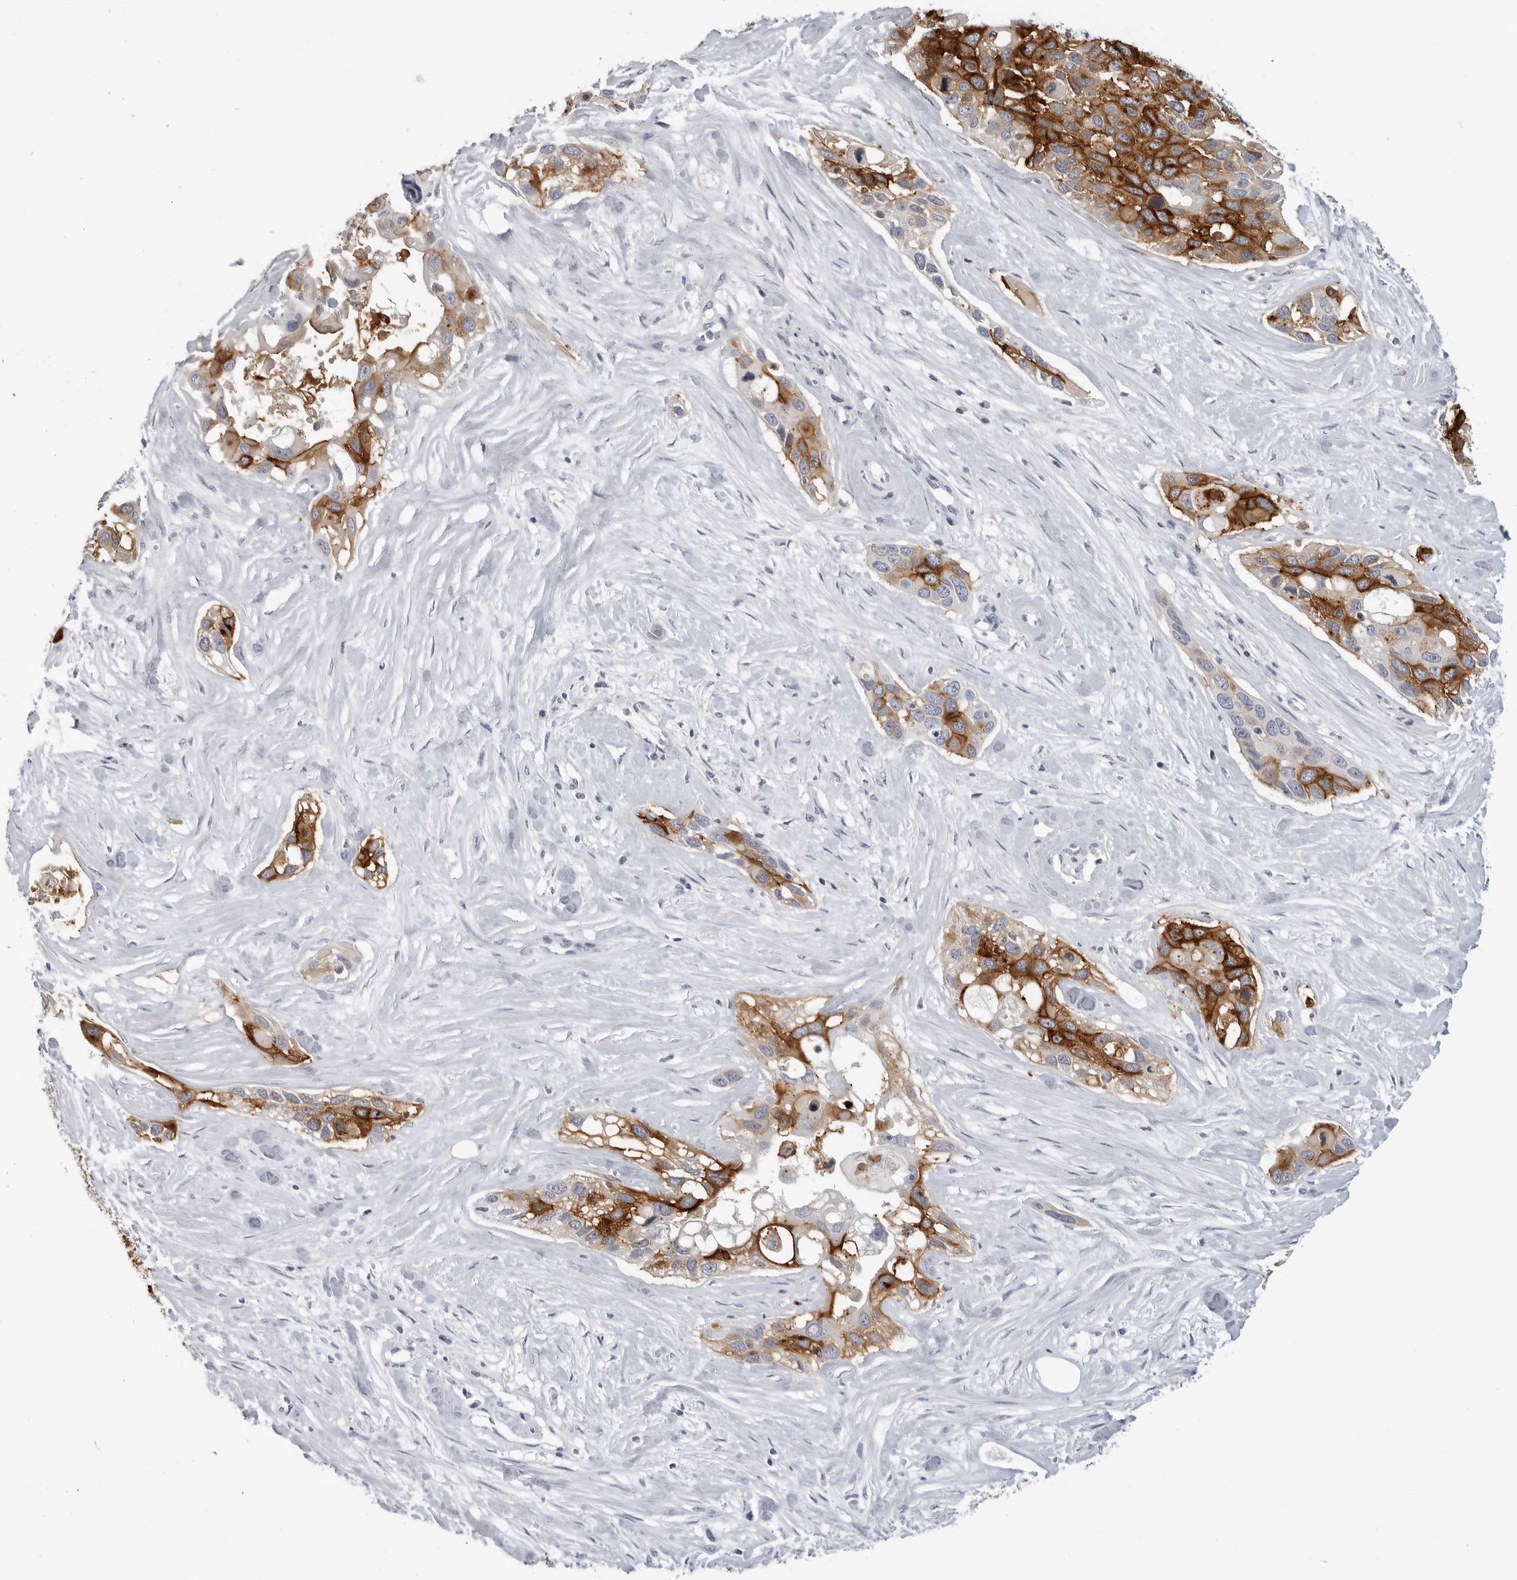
{"staining": {"intensity": "strong", "quantity": ">75%", "location": "cytoplasmic/membranous"}, "tissue": "pancreatic cancer", "cell_type": "Tumor cells", "image_type": "cancer", "snomed": [{"axis": "morphology", "description": "Adenocarcinoma, NOS"}, {"axis": "topography", "description": "Pancreas"}], "caption": "IHC of human pancreatic cancer exhibits high levels of strong cytoplasmic/membranous staining in about >75% of tumor cells.", "gene": "LY6D", "patient": {"sex": "female", "age": 60}}